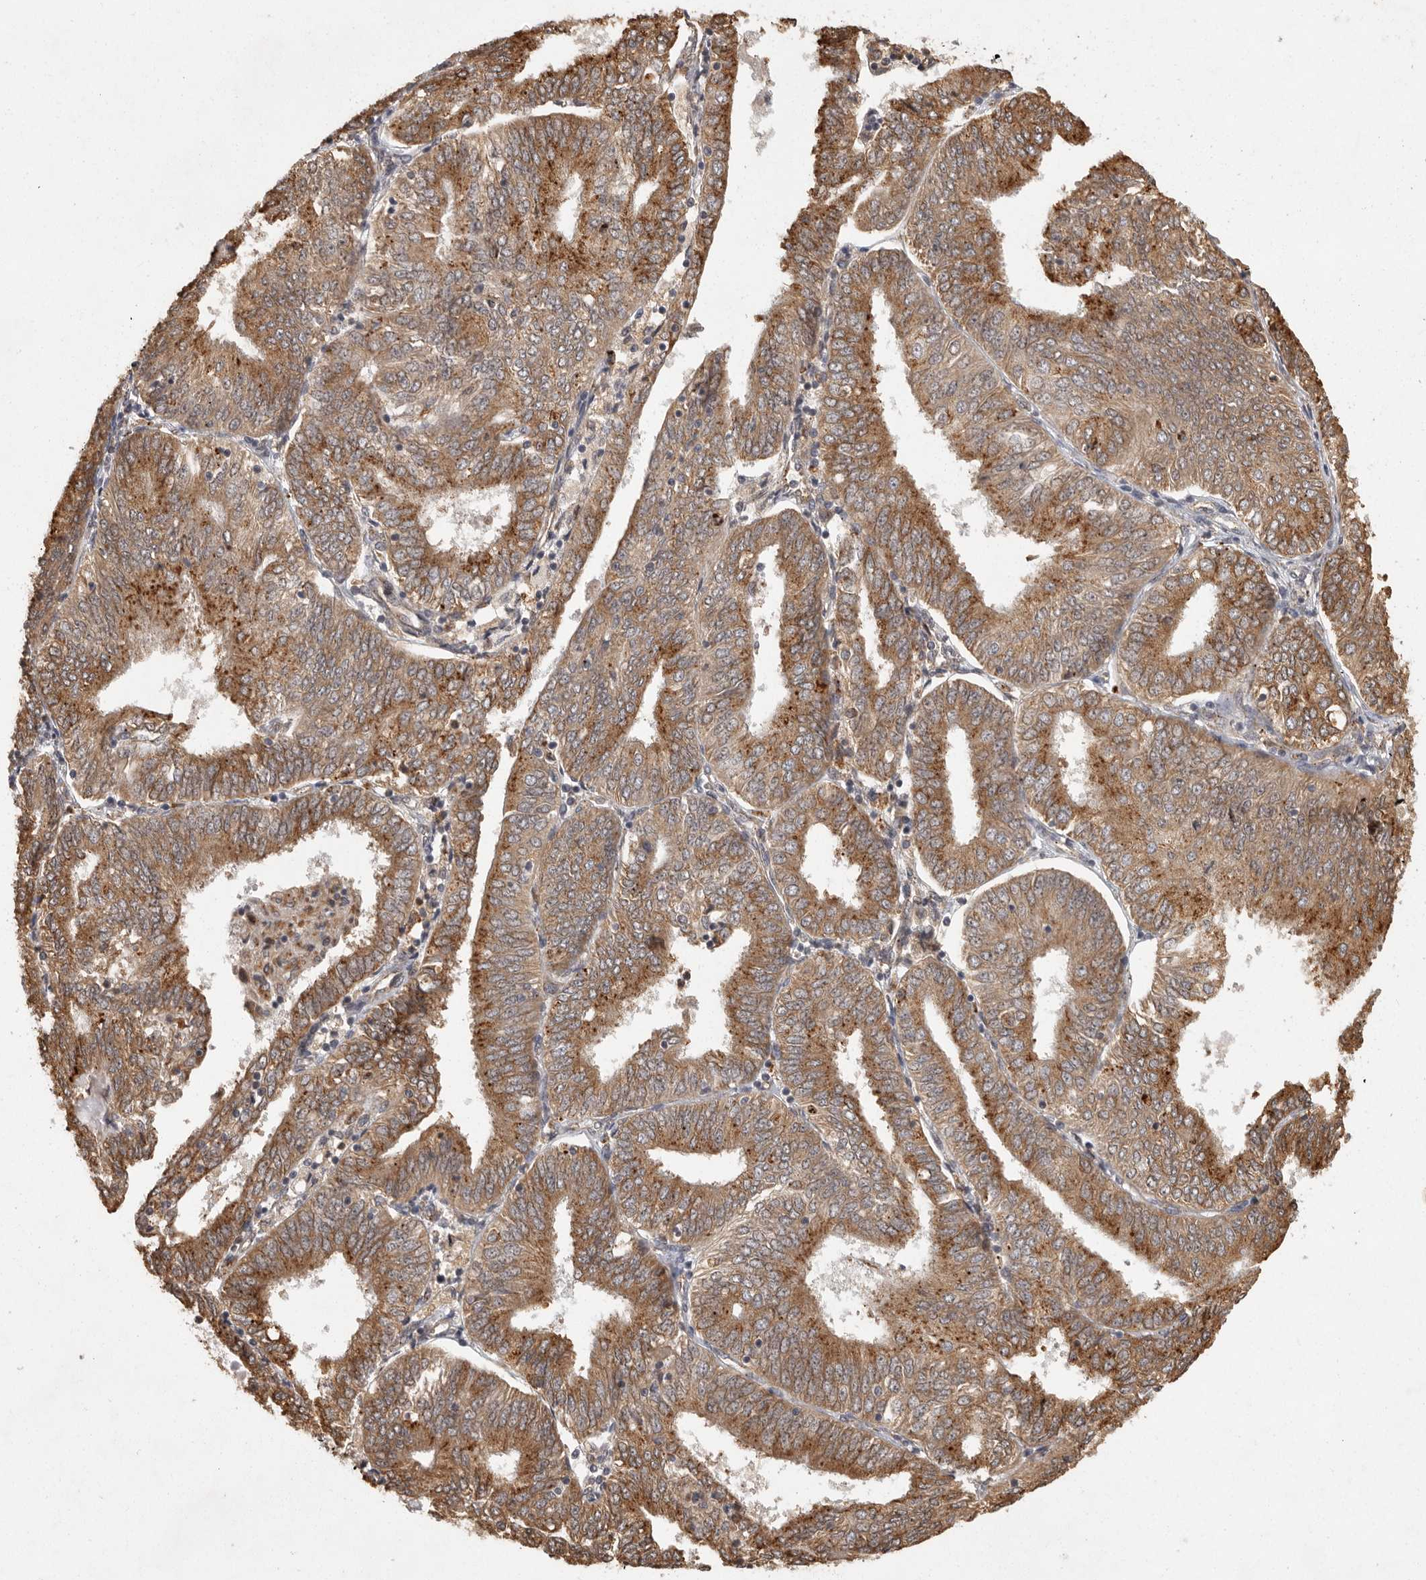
{"staining": {"intensity": "moderate", "quantity": ">75%", "location": "cytoplasmic/membranous,nuclear"}, "tissue": "endometrial cancer", "cell_type": "Tumor cells", "image_type": "cancer", "snomed": [{"axis": "morphology", "description": "Adenocarcinoma, NOS"}, {"axis": "topography", "description": "Endometrium"}], "caption": "High-power microscopy captured an immunohistochemistry (IHC) histopathology image of adenocarcinoma (endometrial), revealing moderate cytoplasmic/membranous and nuclear positivity in approximately >75% of tumor cells.", "gene": "ZNF83", "patient": {"sex": "female", "age": 58}}